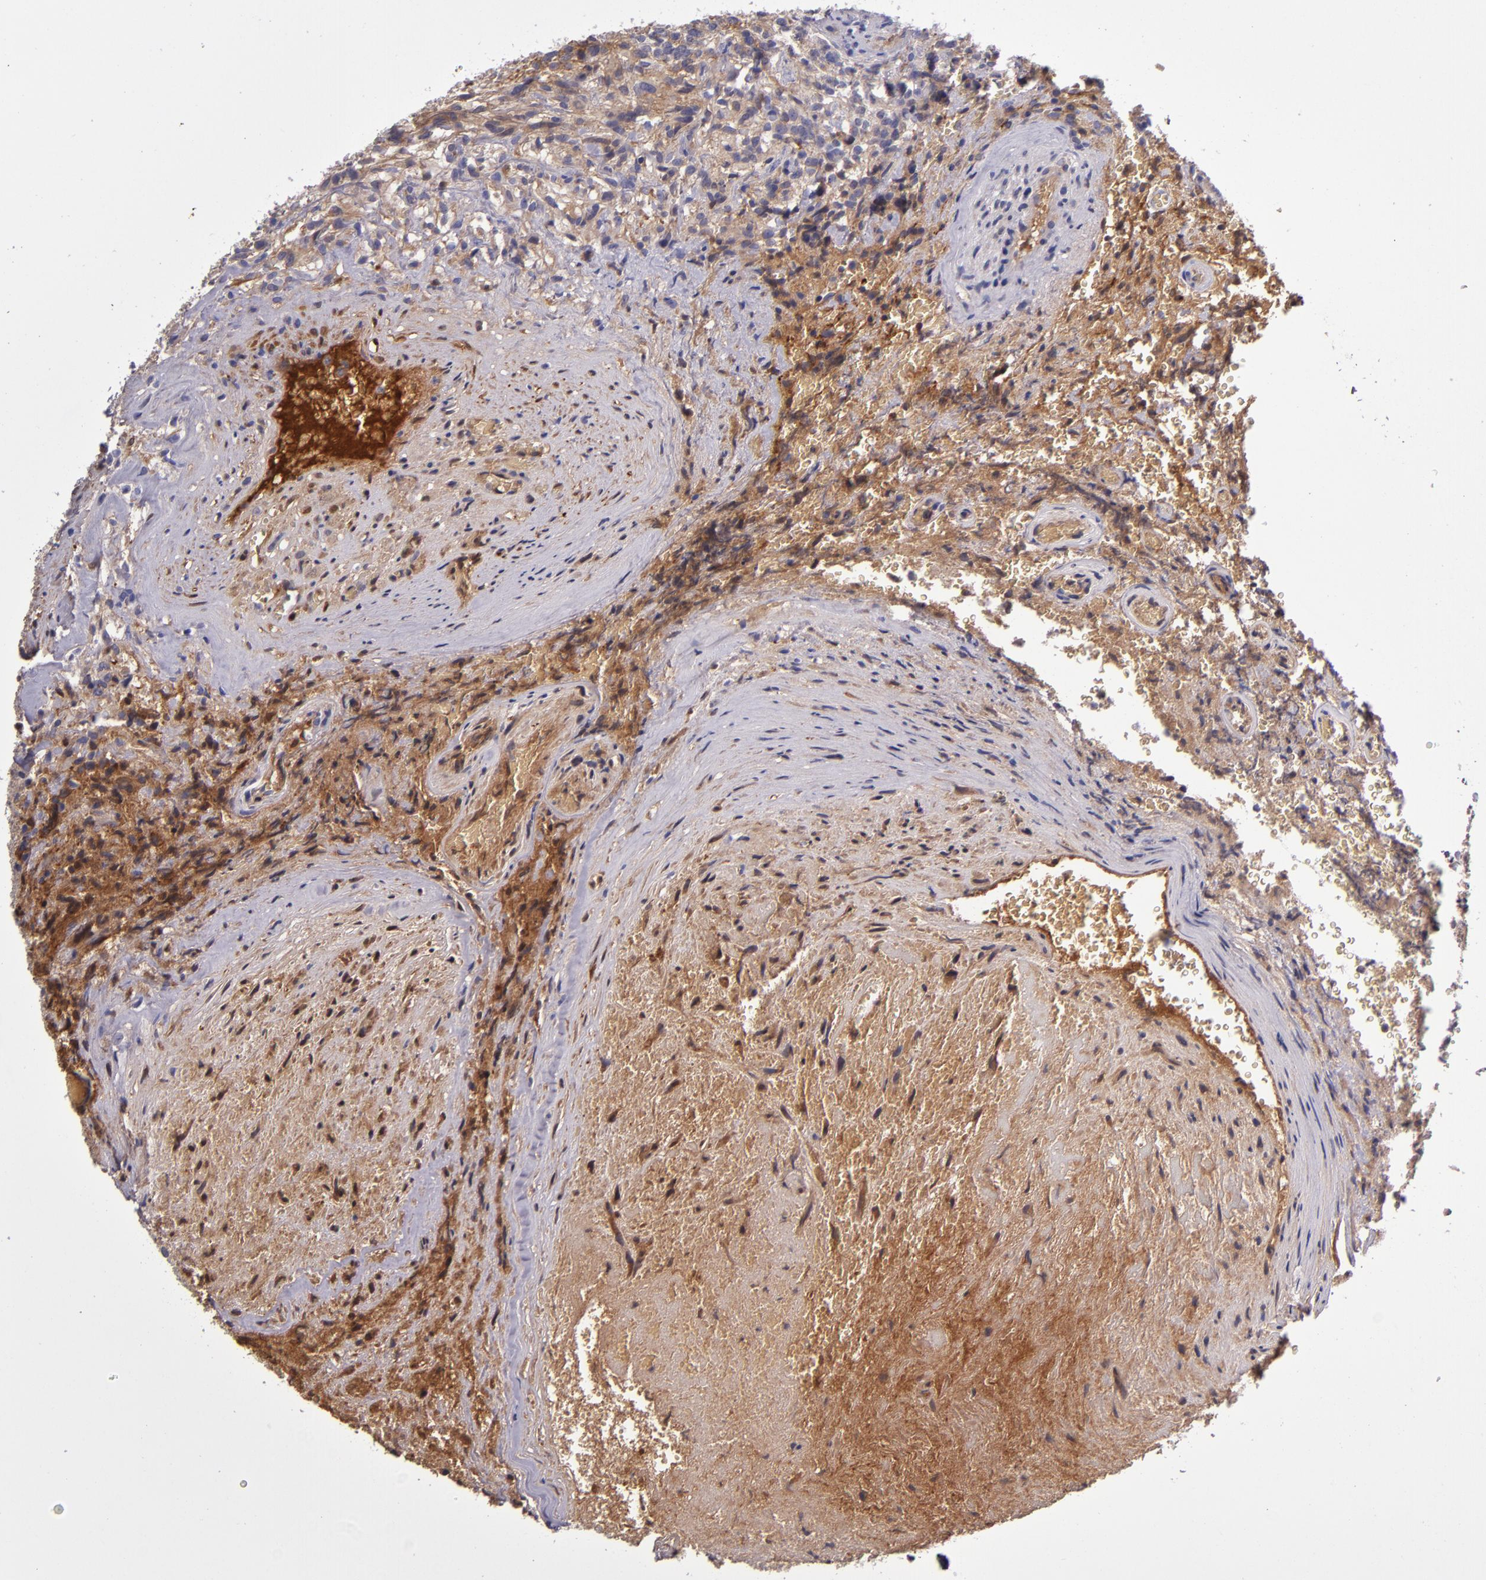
{"staining": {"intensity": "moderate", "quantity": "<25%", "location": "cytoplasmic/membranous"}, "tissue": "glioma", "cell_type": "Tumor cells", "image_type": "cancer", "snomed": [{"axis": "morphology", "description": "Normal tissue, NOS"}, {"axis": "morphology", "description": "Glioma, malignant, High grade"}, {"axis": "topography", "description": "Cerebral cortex"}], "caption": "Tumor cells demonstrate low levels of moderate cytoplasmic/membranous staining in approximately <25% of cells in human malignant high-grade glioma. The staining was performed using DAB, with brown indicating positive protein expression. Nuclei are stained blue with hematoxylin.", "gene": "CLEC3B", "patient": {"sex": "male", "age": 75}}